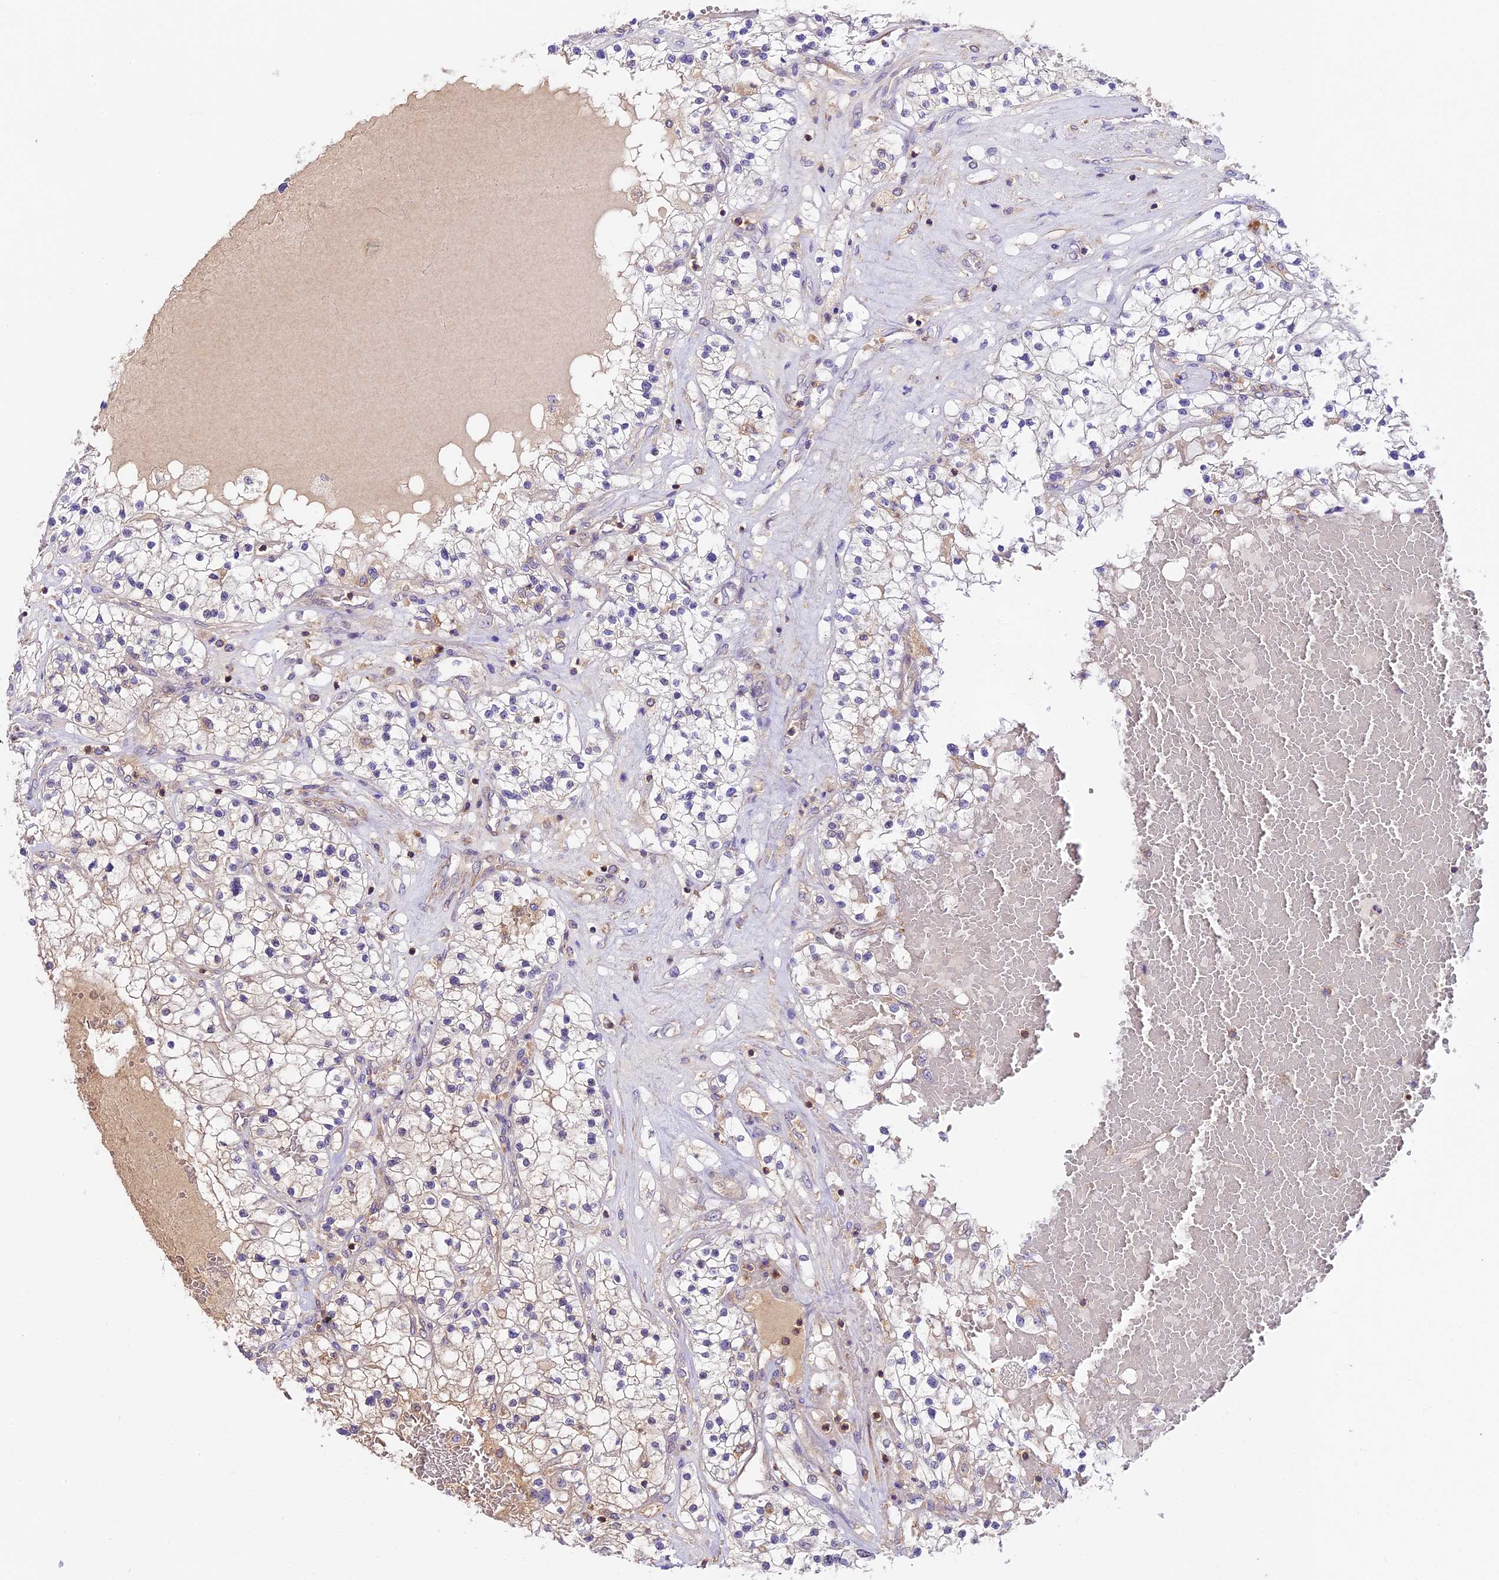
{"staining": {"intensity": "moderate", "quantity": "<25%", "location": "cytoplasmic/membranous"}, "tissue": "renal cancer", "cell_type": "Tumor cells", "image_type": "cancer", "snomed": [{"axis": "morphology", "description": "Normal tissue, NOS"}, {"axis": "morphology", "description": "Adenocarcinoma, NOS"}, {"axis": "topography", "description": "Kidney"}], "caption": "Protein staining shows moderate cytoplasmic/membranous staining in approximately <25% of tumor cells in renal cancer (adenocarcinoma). The staining was performed using DAB (3,3'-diaminobenzidine) to visualize the protein expression in brown, while the nuclei were stained in blue with hematoxylin (Magnification: 20x).", "gene": "TBC1D1", "patient": {"sex": "male", "age": 68}}